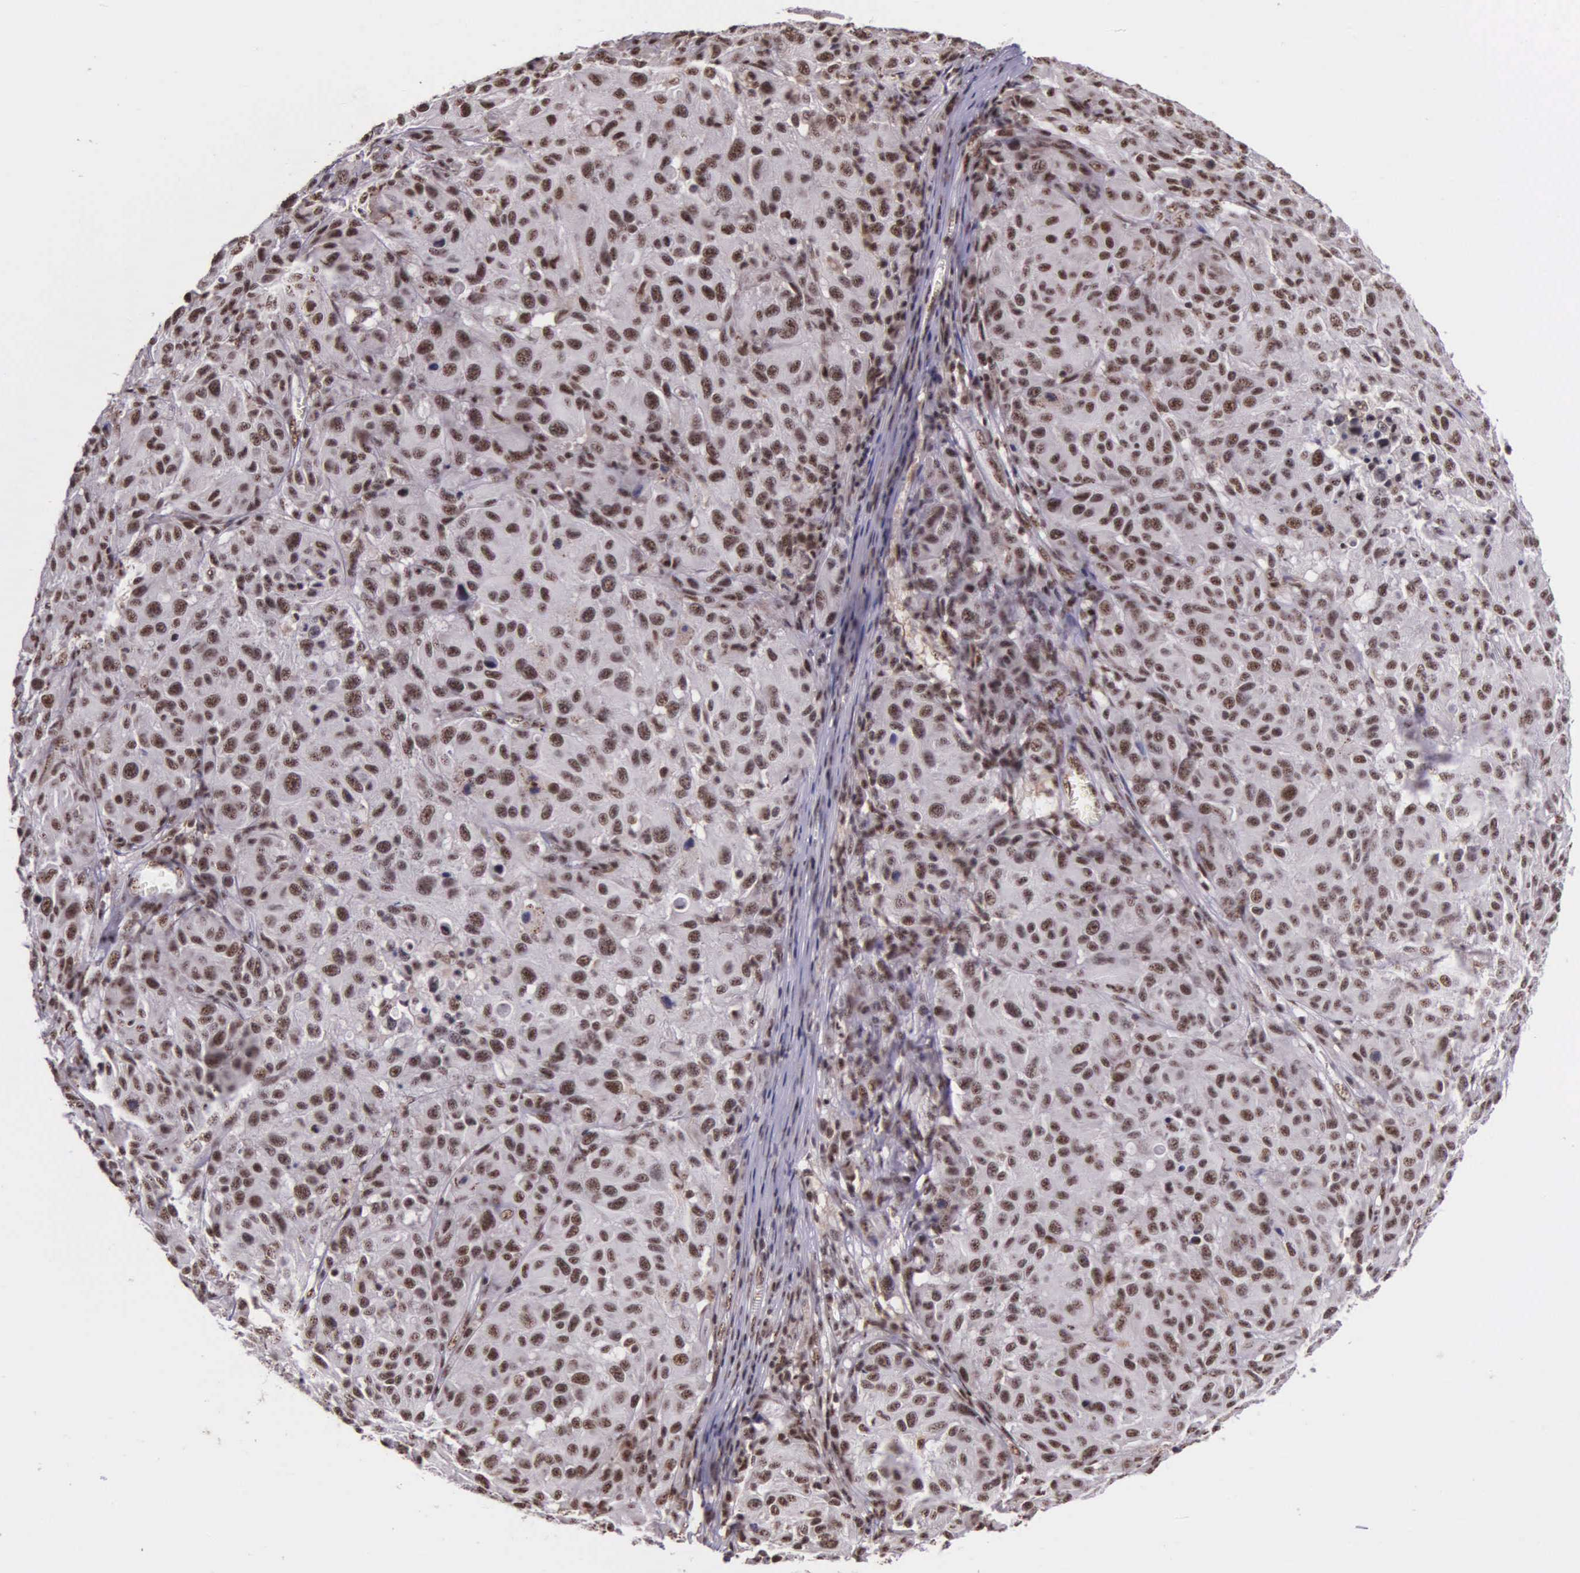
{"staining": {"intensity": "weak", "quantity": ">75%", "location": "nuclear"}, "tissue": "melanoma", "cell_type": "Tumor cells", "image_type": "cancer", "snomed": [{"axis": "morphology", "description": "Malignant melanoma, NOS"}, {"axis": "topography", "description": "Skin"}], "caption": "Immunohistochemical staining of melanoma demonstrates low levels of weak nuclear protein expression in approximately >75% of tumor cells.", "gene": "FAM47A", "patient": {"sex": "female", "age": 77}}